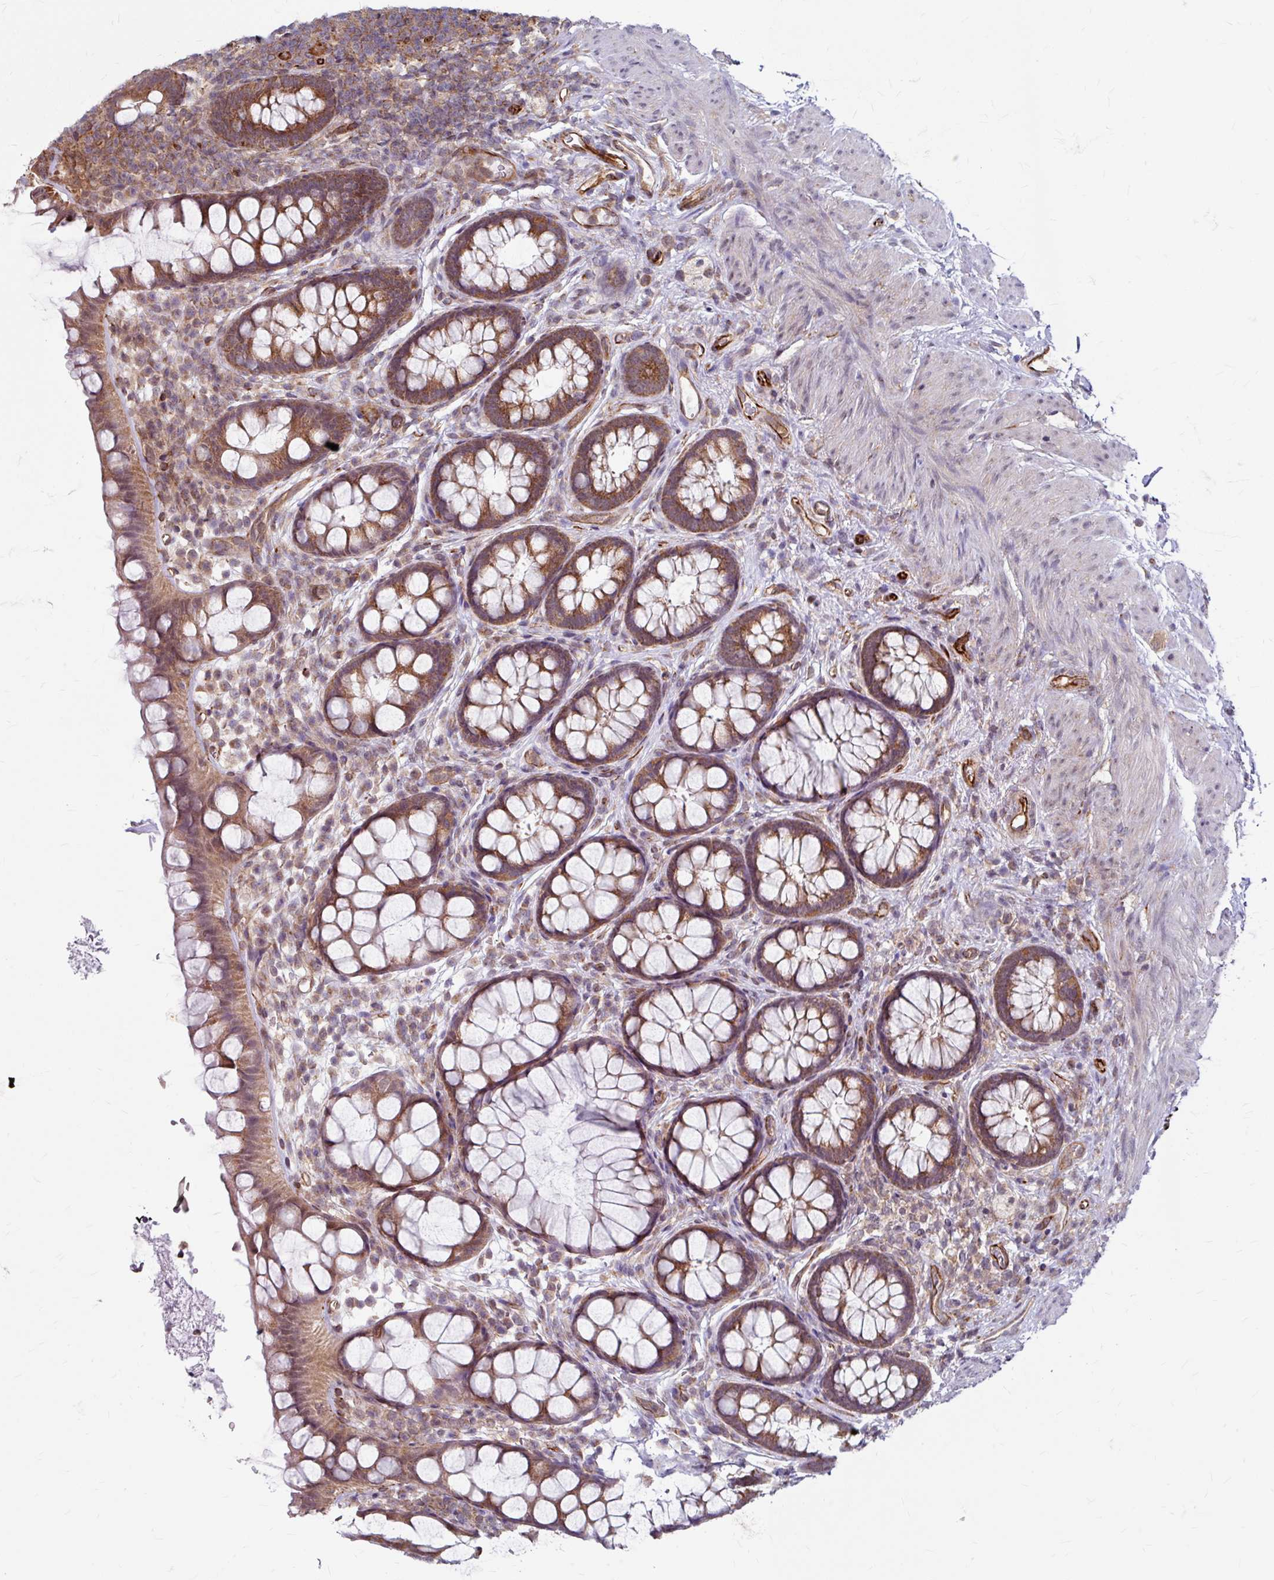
{"staining": {"intensity": "moderate", "quantity": ">75%", "location": "cytoplasmic/membranous"}, "tissue": "rectum", "cell_type": "Glandular cells", "image_type": "normal", "snomed": [{"axis": "morphology", "description": "Normal tissue, NOS"}, {"axis": "topography", "description": "Rectum"}, {"axis": "topography", "description": "Peripheral nerve tissue"}], "caption": "DAB (3,3'-diaminobenzidine) immunohistochemical staining of normal human rectum reveals moderate cytoplasmic/membranous protein expression in approximately >75% of glandular cells.", "gene": "DAAM2", "patient": {"sex": "female", "age": 69}}